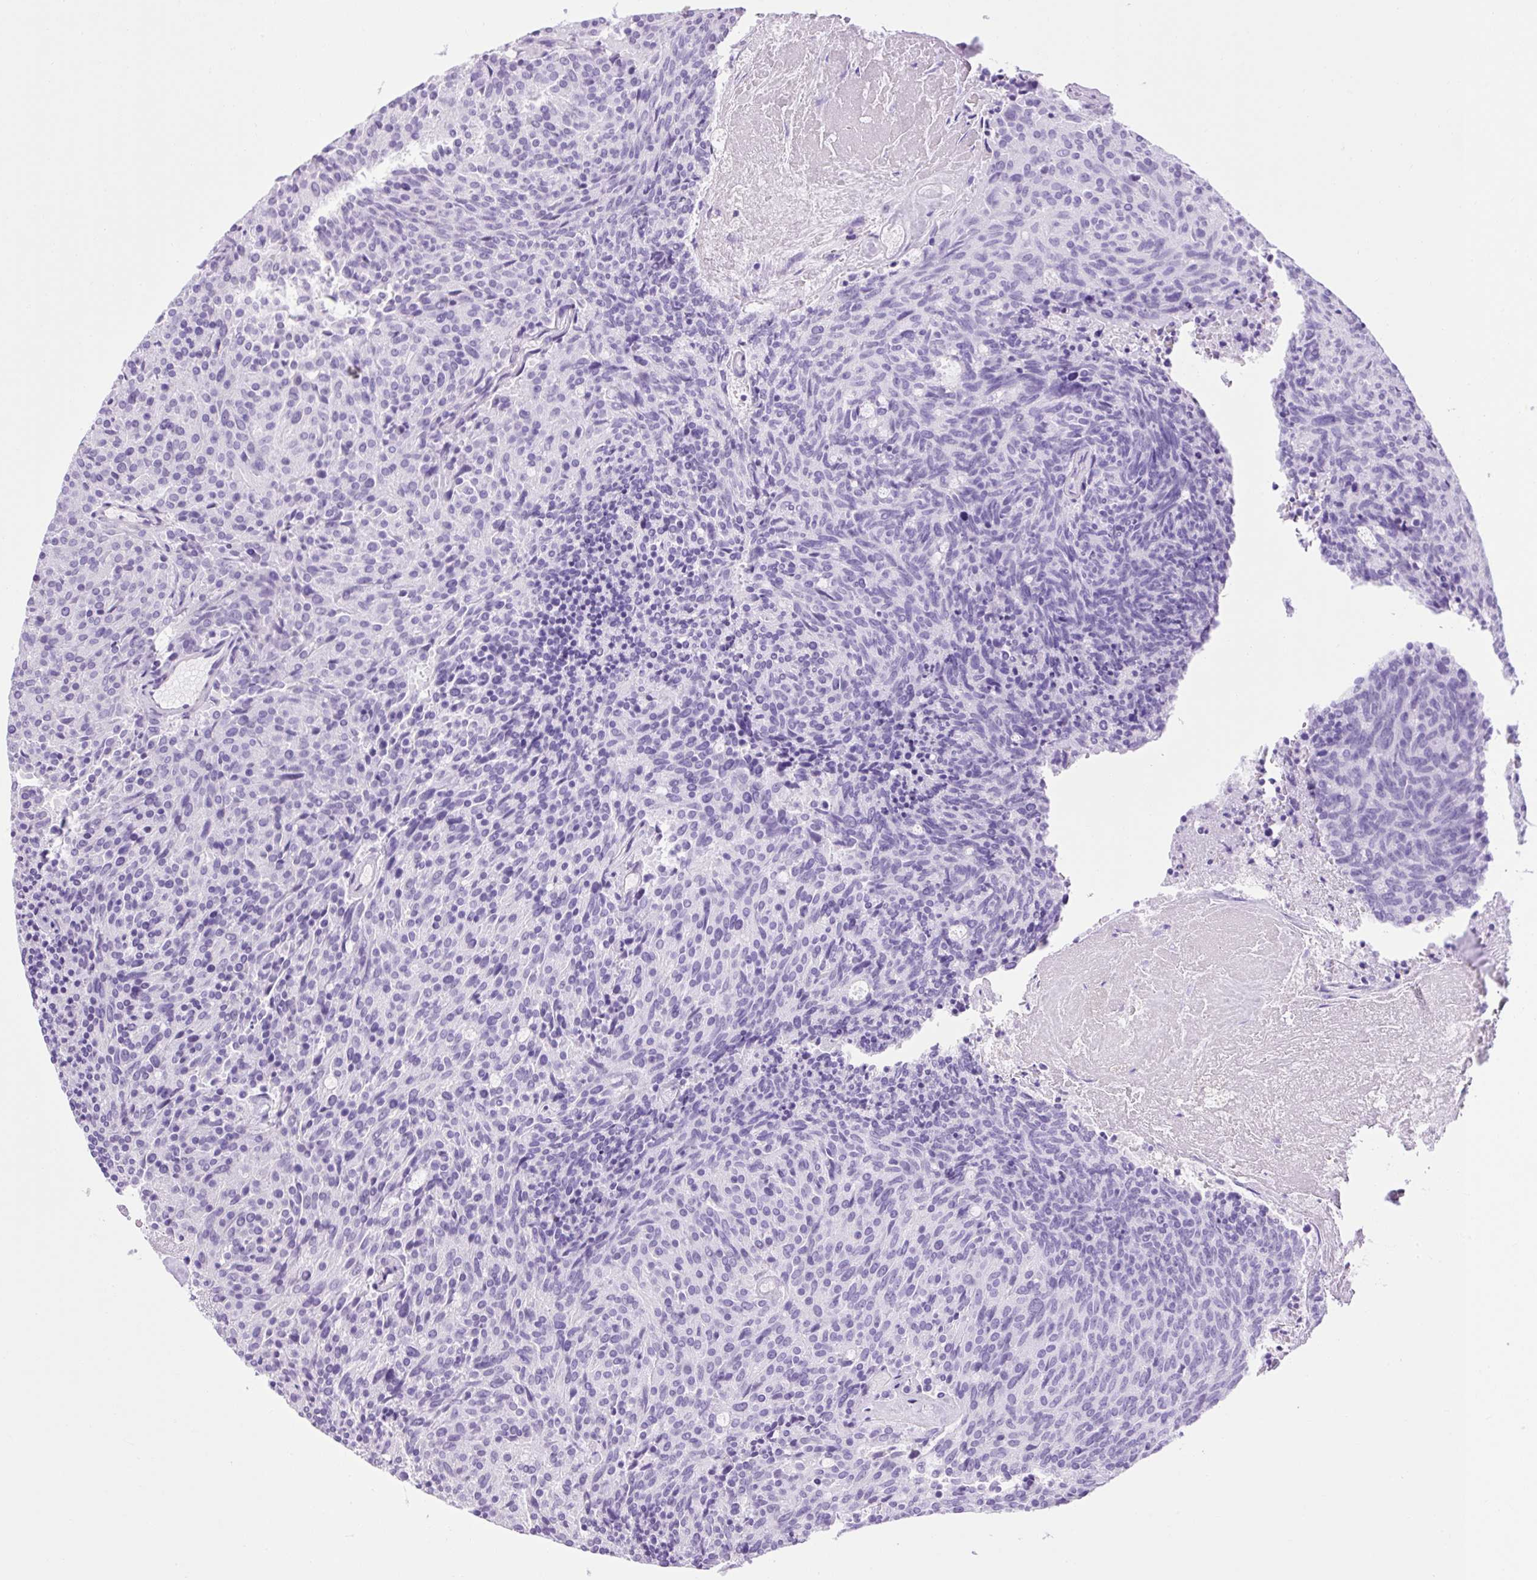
{"staining": {"intensity": "negative", "quantity": "none", "location": "none"}, "tissue": "carcinoid", "cell_type": "Tumor cells", "image_type": "cancer", "snomed": [{"axis": "morphology", "description": "Carcinoid, malignant, NOS"}, {"axis": "topography", "description": "Pancreas"}], "caption": "DAB (3,3'-diaminobenzidine) immunohistochemical staining of human carcinoid displays no significant positivity in tumor cells.", "gene": "VWA7", "patient": {"sex": "female", "age": 54}}